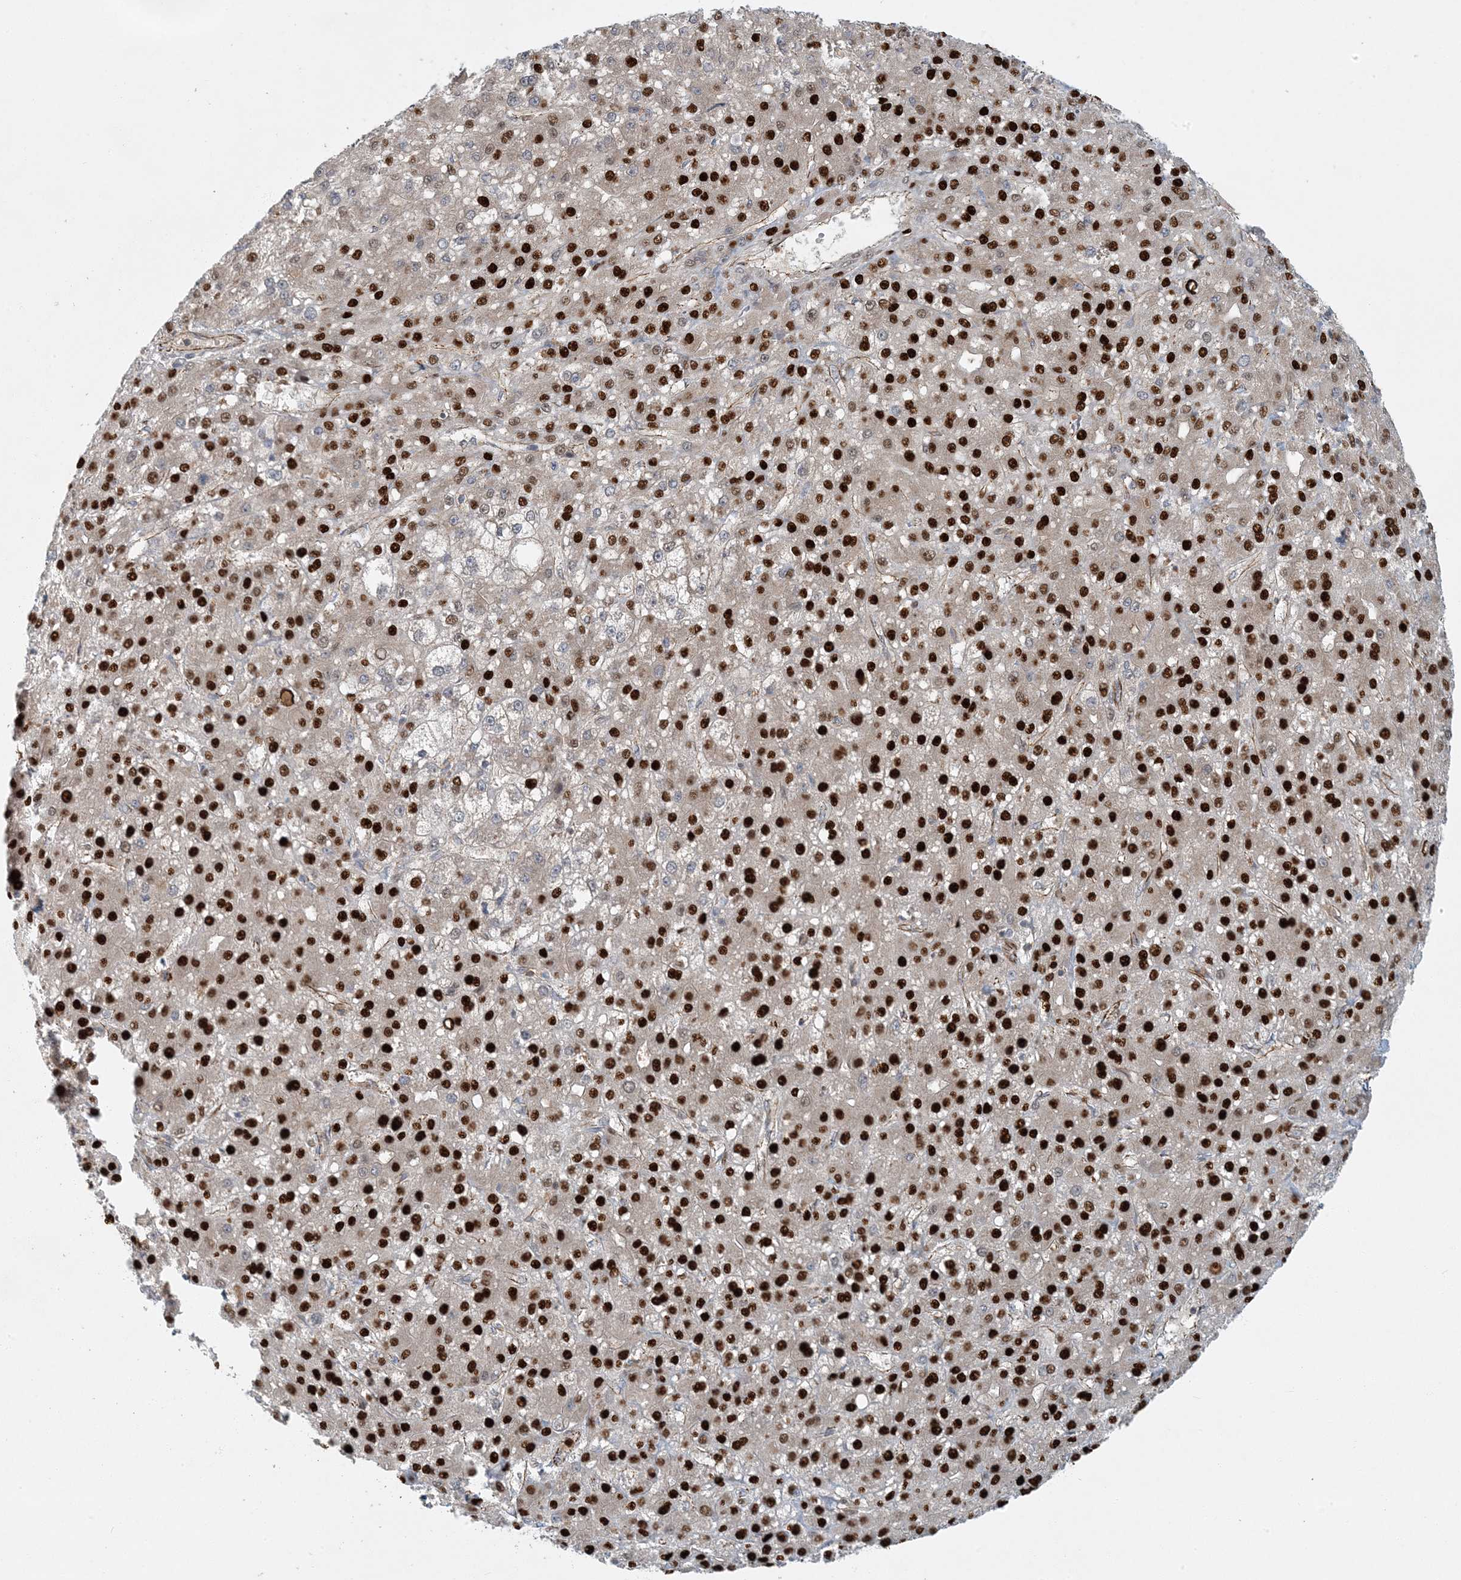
{"staining": {"intensity": "strong", "quantity": ">75%", "location": "nuclear"}, "tissue": "liver cancer", "cell_type": "Tumor cells", "image_type": "cancer", "snomed": [{"axis": "morphology", "description": "Carcinoma, Hepatocellular, NOS"}, {"axis": "topography", "description": "Liver"}], "caption": "Immunohistochemistry (IHC) image of liver hepatocellular carcinoma stained for a protein (brown), which demonstrates high levels of strong nuclear staining in about >75% of tumor cells.", "gene": "AK9", "patient": {"sex": "male", "age": 67}}